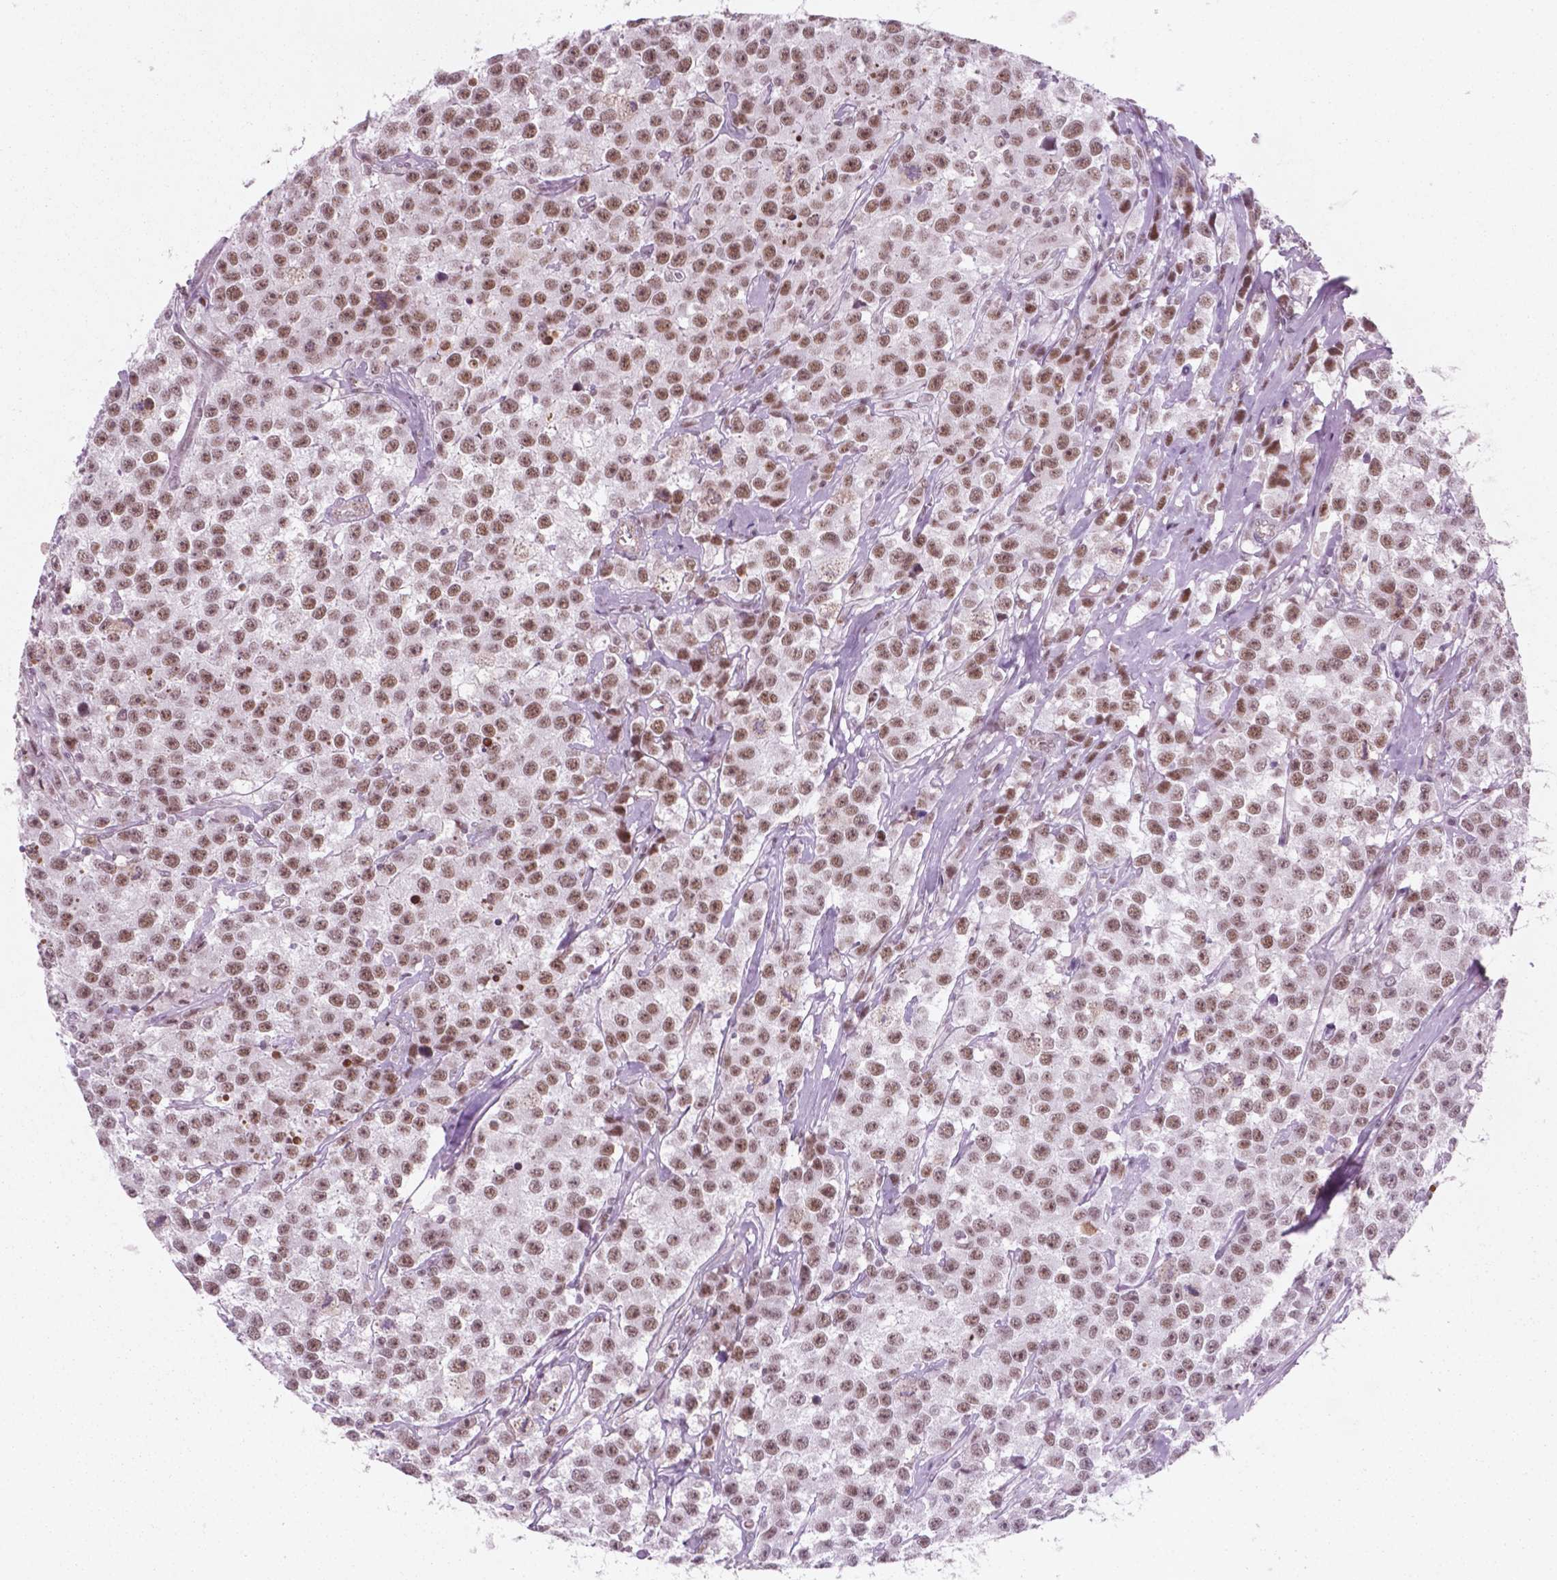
{"staining": {"intensity": "moderate", "quantity": ">75%", "location": "nuclear"}, "tissue": "testis cancer", "cell_type": "Tumor cells", "image_type": "cancer", "snomed": [{"axis": "morphology", "description": "Seminoma, NOS"}, {"axis": "topography", "description": "Testis"}], "caption": "A micrograph showing moderate nuclear staining in about >75% of tumor cells in testis cancer, as visualized by brown immunohistochemical staining.", "gene": "CTR9", "patient": {"sex": "male", "age": 59}}